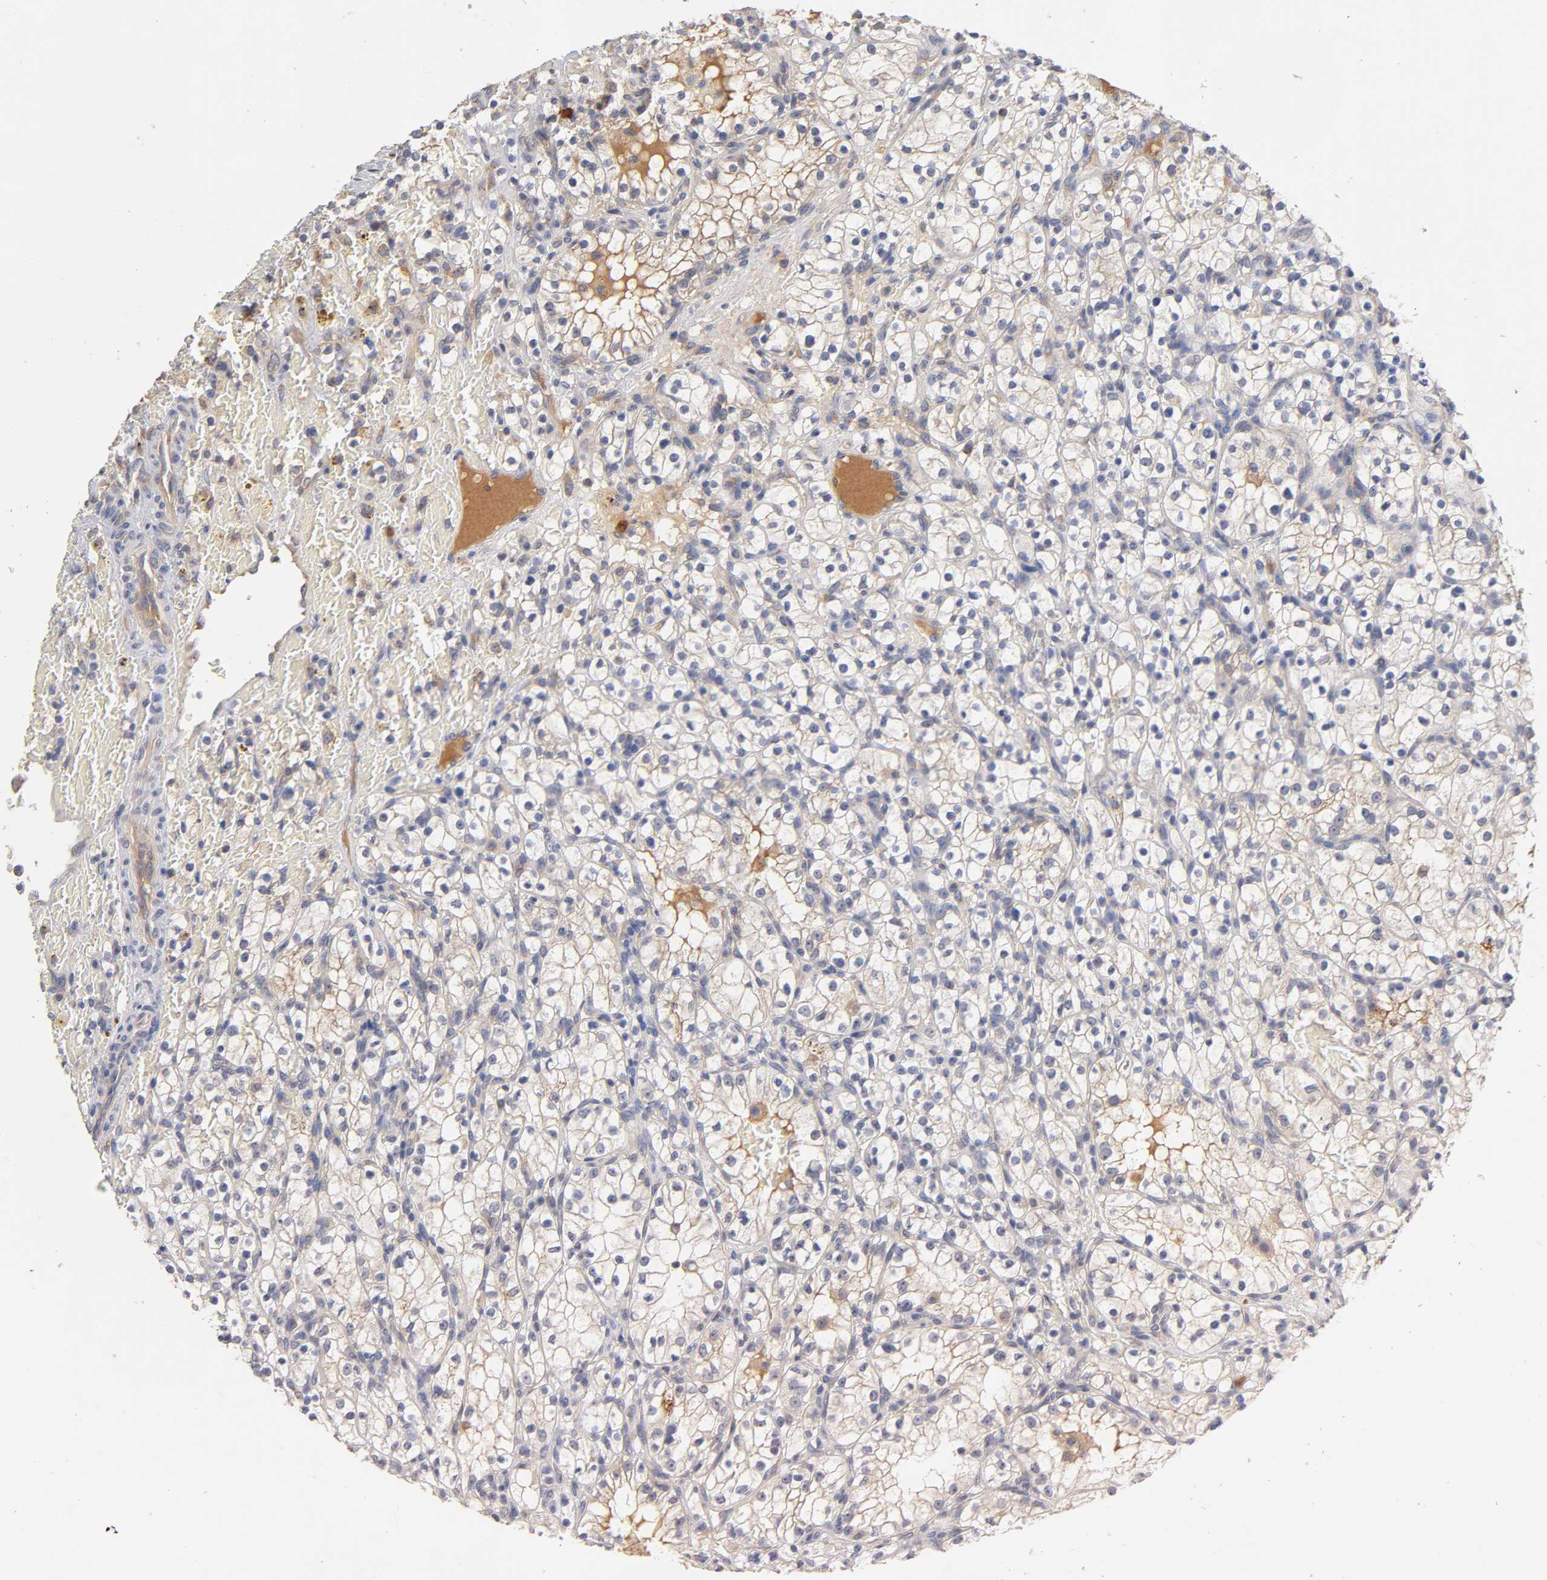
{"staining": {"intensity": "moderate", "quantity": ">75%", "location": "cytoplasmic/membranous"}, "tissue": "renal cancer", "cell_type": "Tumor cells", "image_type": "cancer", "snomed": [{"axis": "morphology", "description": "Normal tissue, NOS"}, {"axis": "morphology", "description": "Adenocarcinoma, NOS"}, {"axis": "topography", "description": "Kidney"}], "caption": "Immunohistochemical staining of renal adenocarcinoma exhibits medium levels of moderate cytoplasmic/membranous protein staining in approximately >75% of tumor cells.", "gene": "RPS29", "patient": {"sex": "female", "age": 55}}